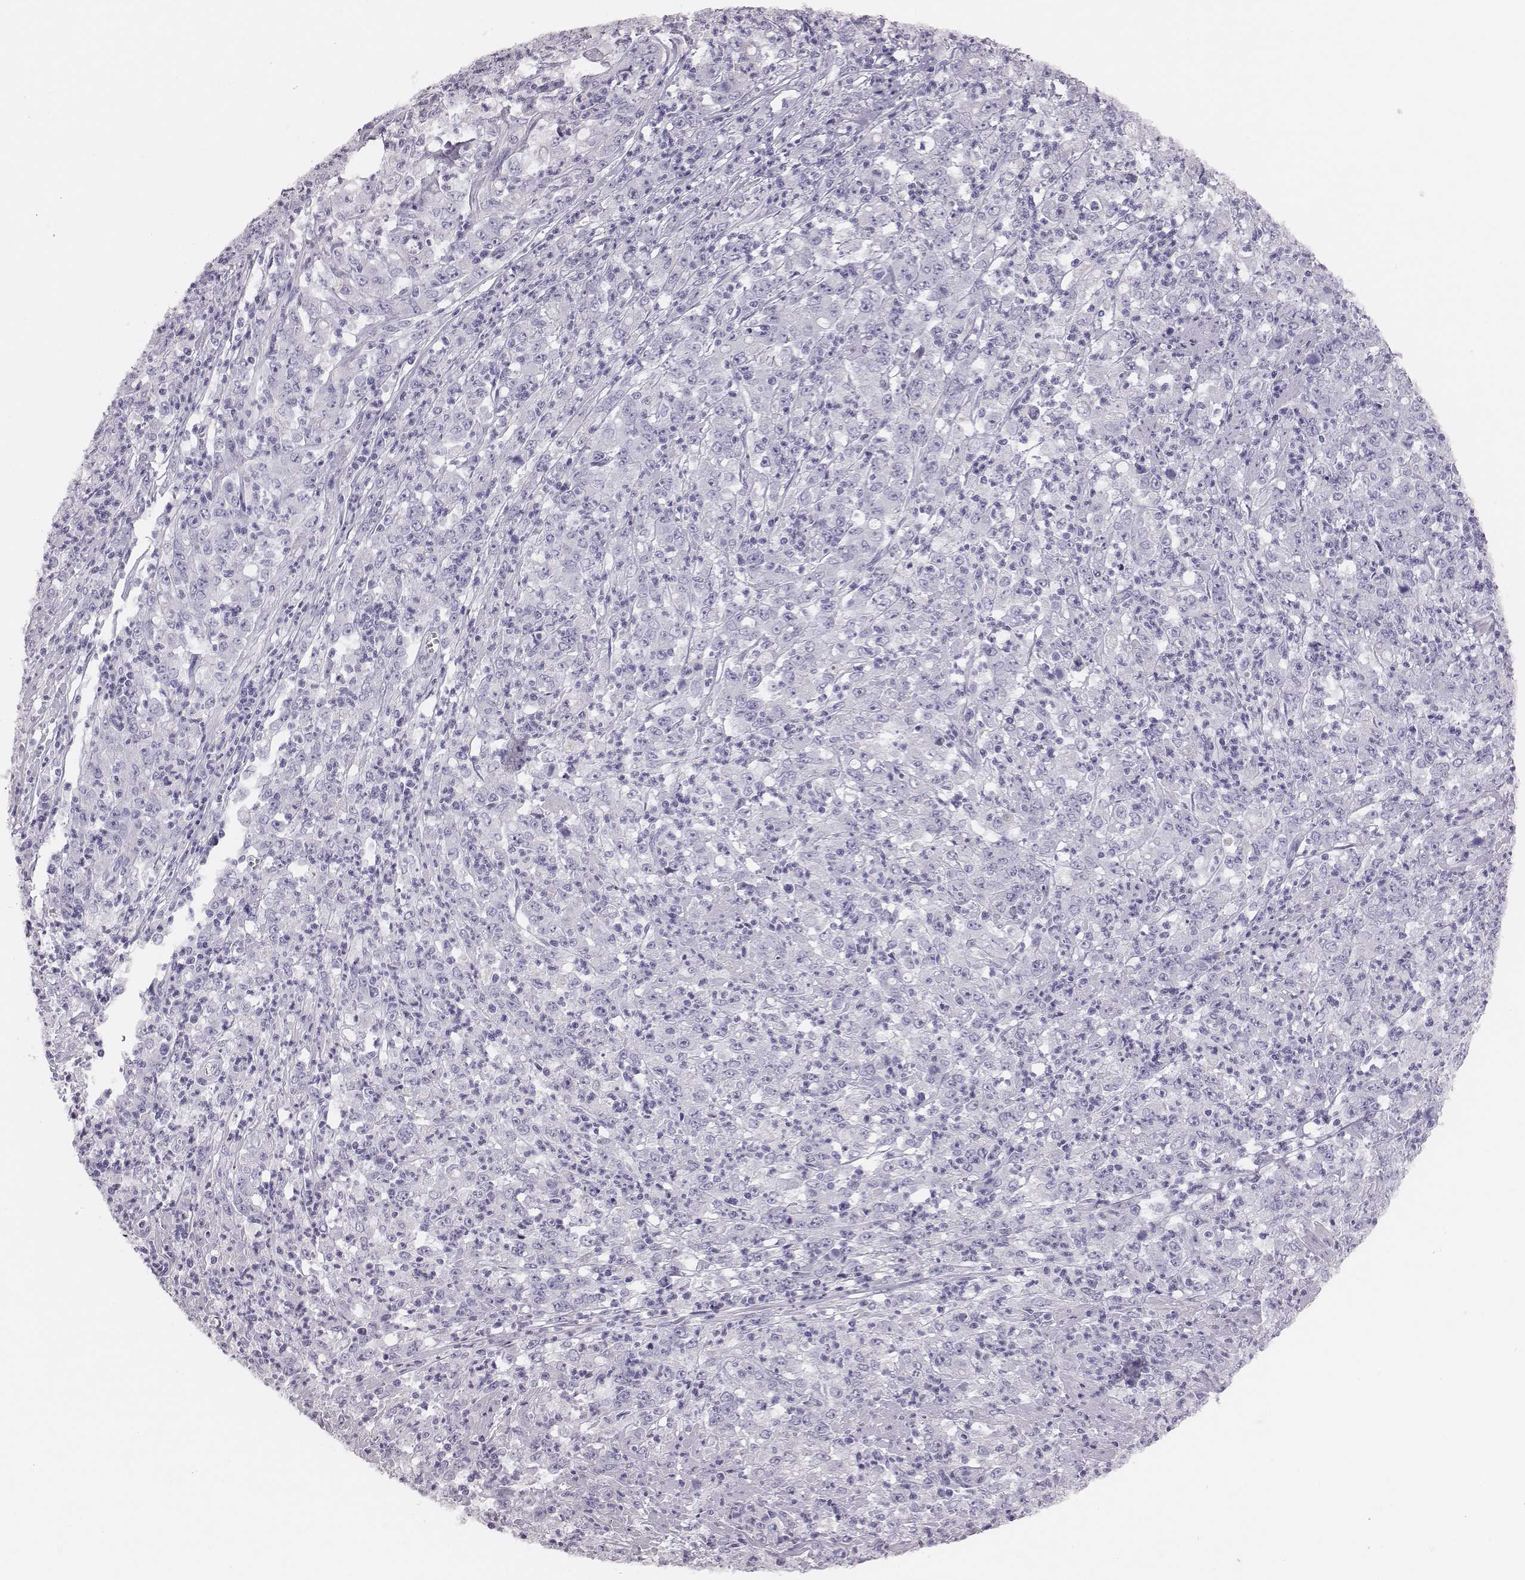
{"staining": {"intensity": "negative", "quantity": "none", "location": "none"}, "tissue": "stomach cancer", "cell_type": "Tumor cells", "image_type": "cancer", "snomed": [{"axis": "morphology", "description": "Adenocarcinoma, NOS"}, {"axis": "topography", "description": "Stomach, lower"}], "caption": "Tumor cells are negative for brown protein staining in stomach cancer (adenocarcinoma).", "gene": "H1-6", "patient": {"sex": "female", "age": 71}}